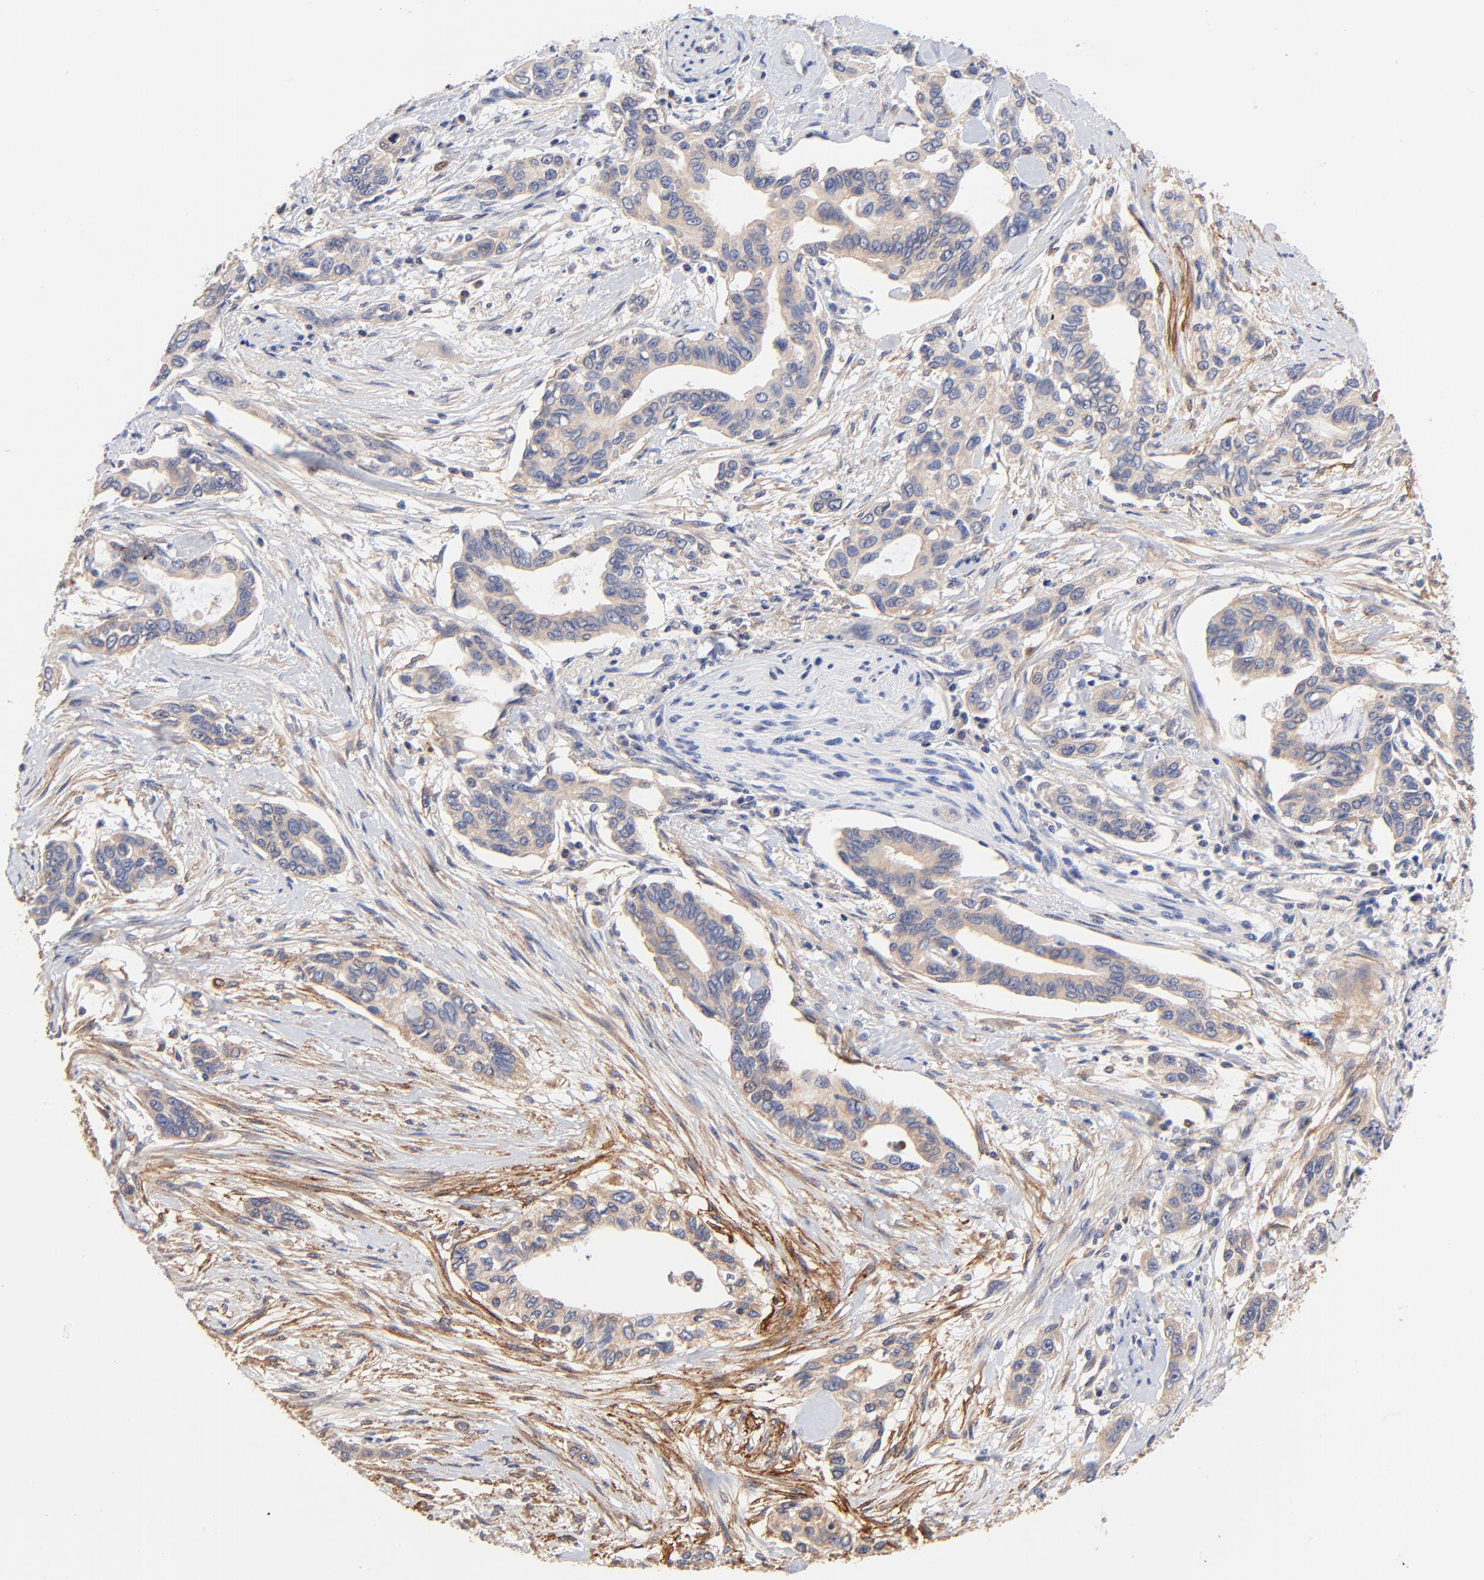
{"staining": {"intensity": "weak", "quantity": ">75%", "location": "cytoplasmic/membranous"}, "tissue": "pancreatic cancer", "cell_type": "Tumor cells", "image_type": "cancer", "snomed": [{"axis": "morphology", "description": "Adenocarcinoma, NOS"}, {"axis": "topography", "description": "Pancreas"}], "caption": "The immunohistochemical stain highlights weak cytoplasmic/membranous staining in tumor cells of pancreatic cancer (adenocarcinoma) tissue. The staining was performed using DAB (3,3'-diaminobenzidine) to visualize the protein expression in brown, while the nuclei were stained in blue with hematoxylin (Magnification: 20x).", "gene": "PTK7", "patient": {"sex": "female", "age": 60}}